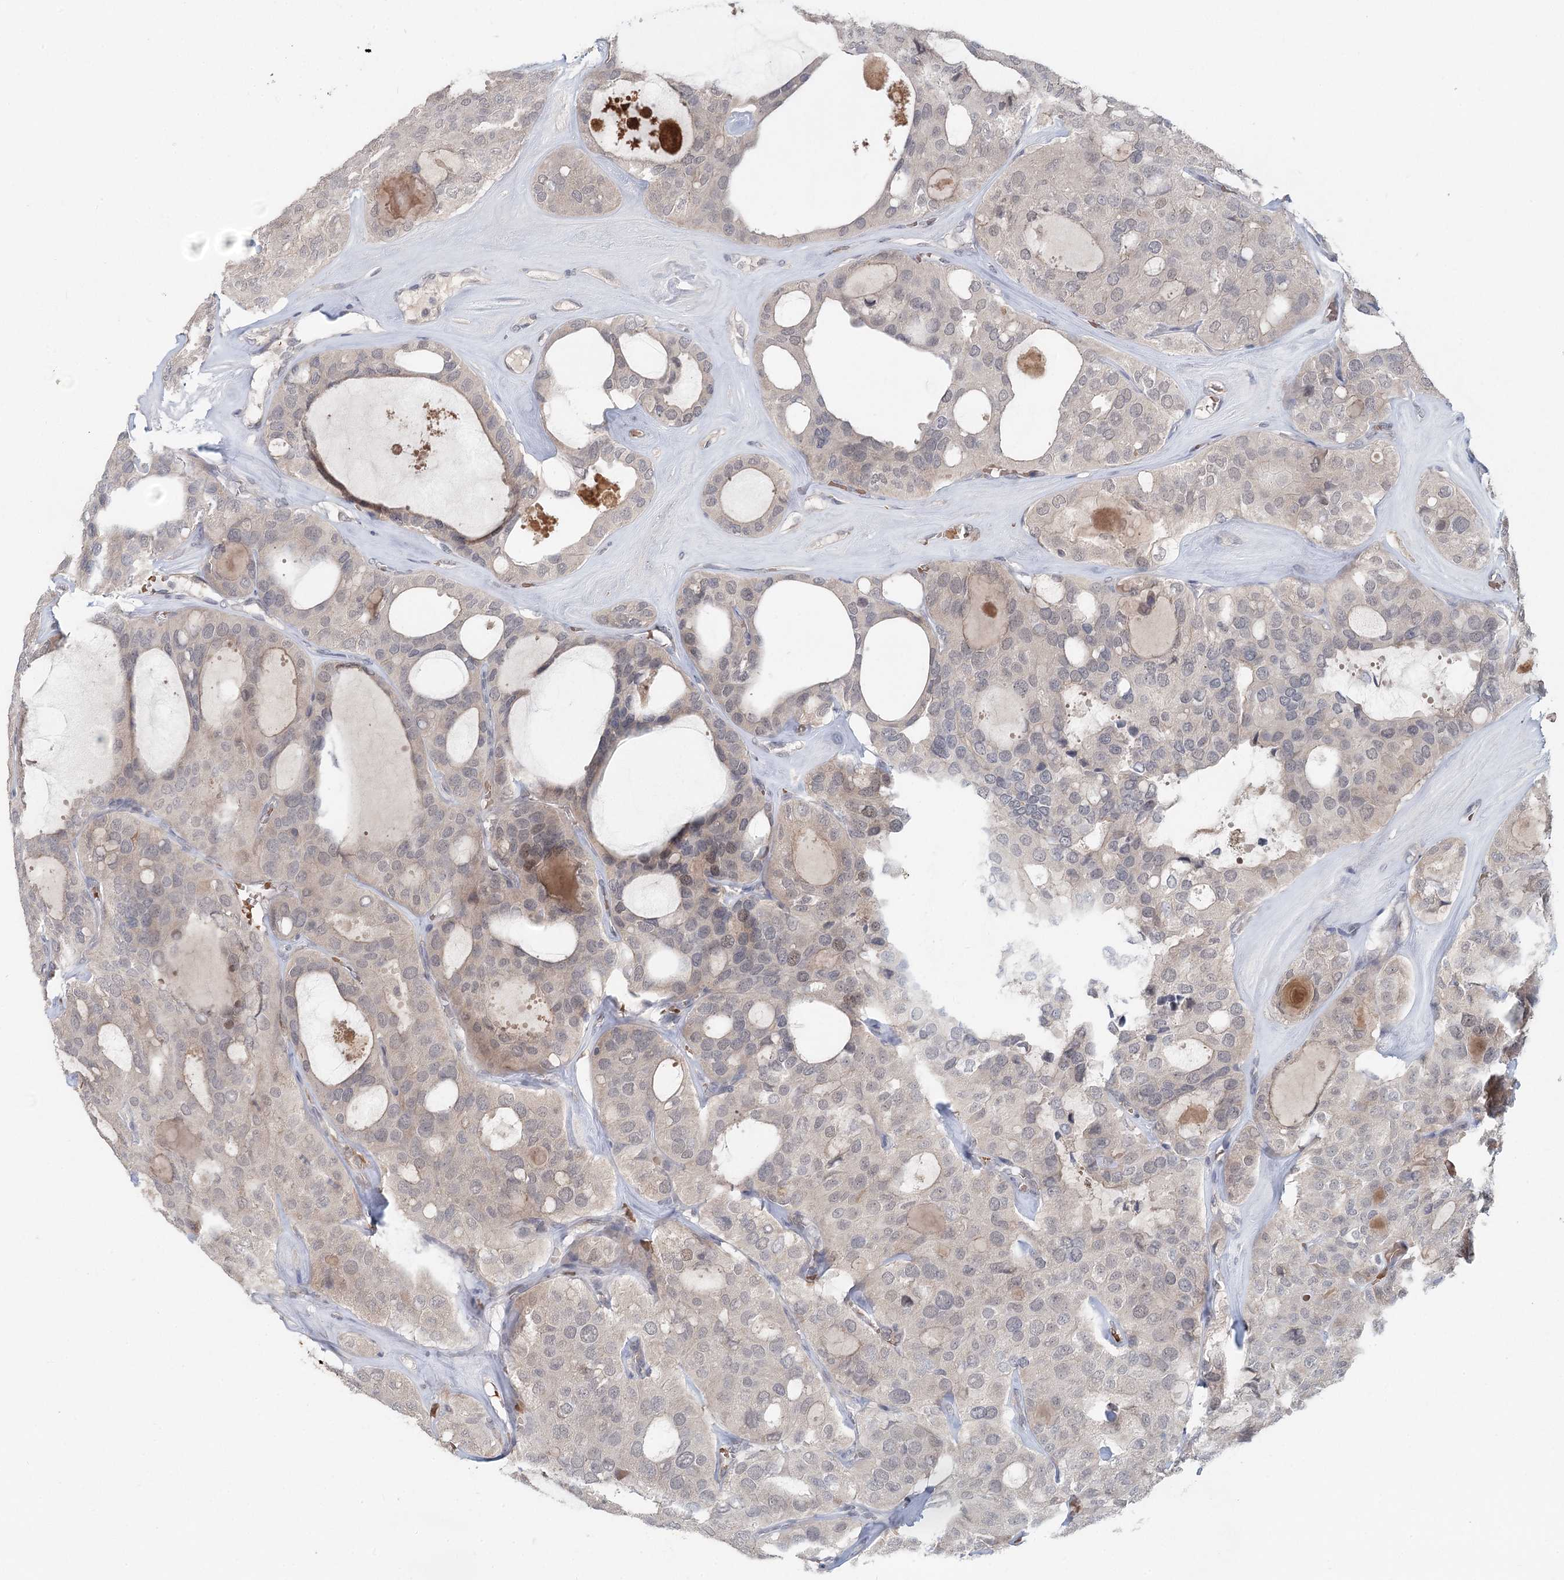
{"staining": {"intensity": "negative", "quantity": "none", "location": "none"}, "tissue": "thyroid cancer", "cell_type": "Tumor cells", "image_type": "cancer", "snomed": [{"axis": "morphology", "description": "Follicular adenoma carcinoma, NOS"}, {"axis": "topography", "description": "Thyroid gland"}], "caption": "The IHC image has no significant staining in tumor cells of thyroid cancer (follicular adenoma carcinoma) tissue.", "gene": "FBXO7", "patient": {"sex": "male", "age": 75}}